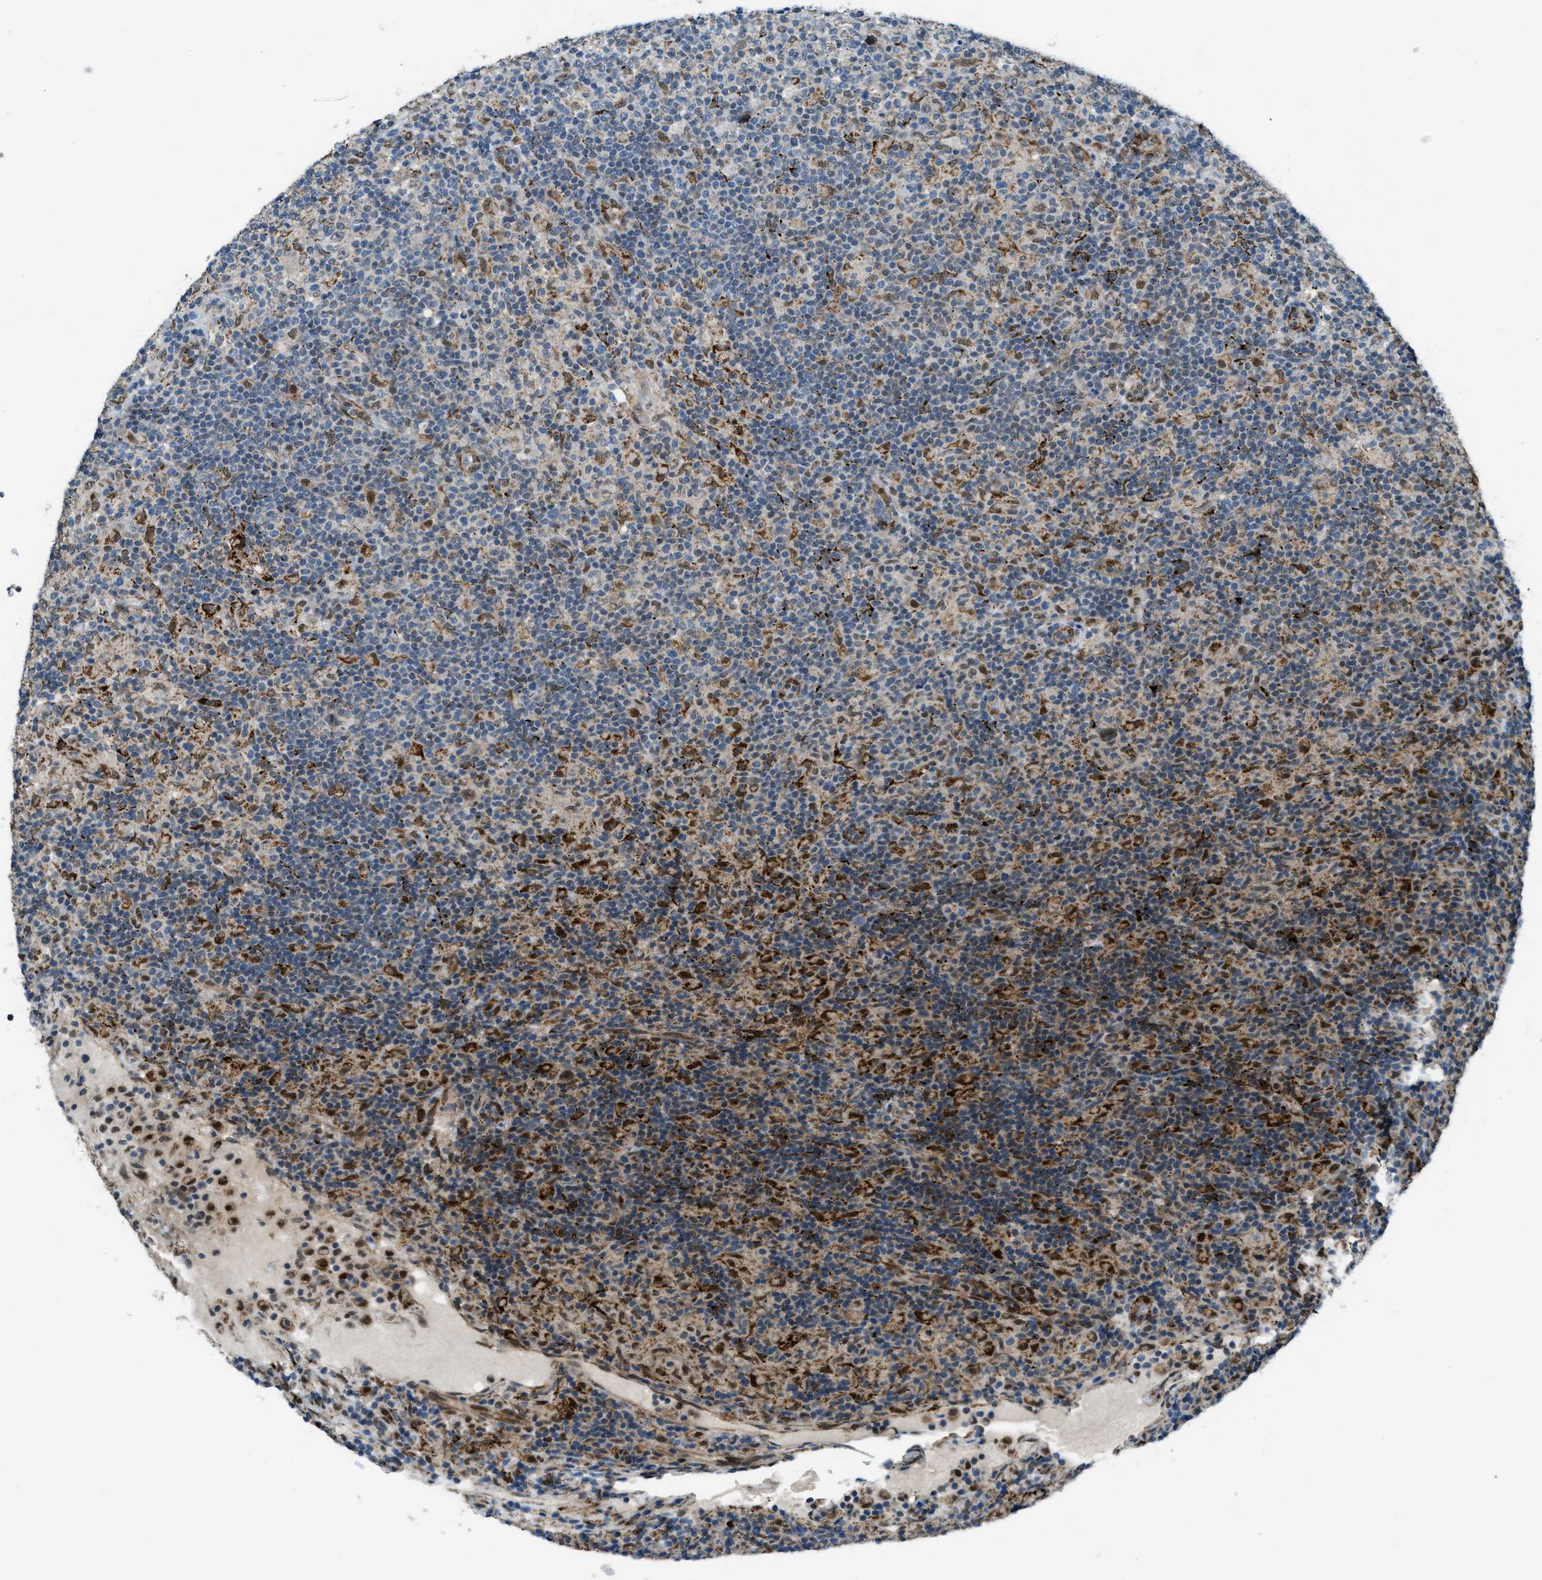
{"staining": {"intensity": "moderate", "quantity": "<25%", "location": "nuclear"}, "tissue": "lymphoma", "cell_type": "Tumor cells", "image_type": "cancer", "snomed": [{"axis": "morphology", "description": "Hodgkin's disease, NOS"}, {"axis": "topography", "description": "Lymph node"}], "caption": "Lymphoma was stained to show a protein in brown. There is low levels of moderate nuclear positivity in about <25% of tumor cells.", "gene": "NPEPL1", "patient": {"sex": "male", "age": 70}}